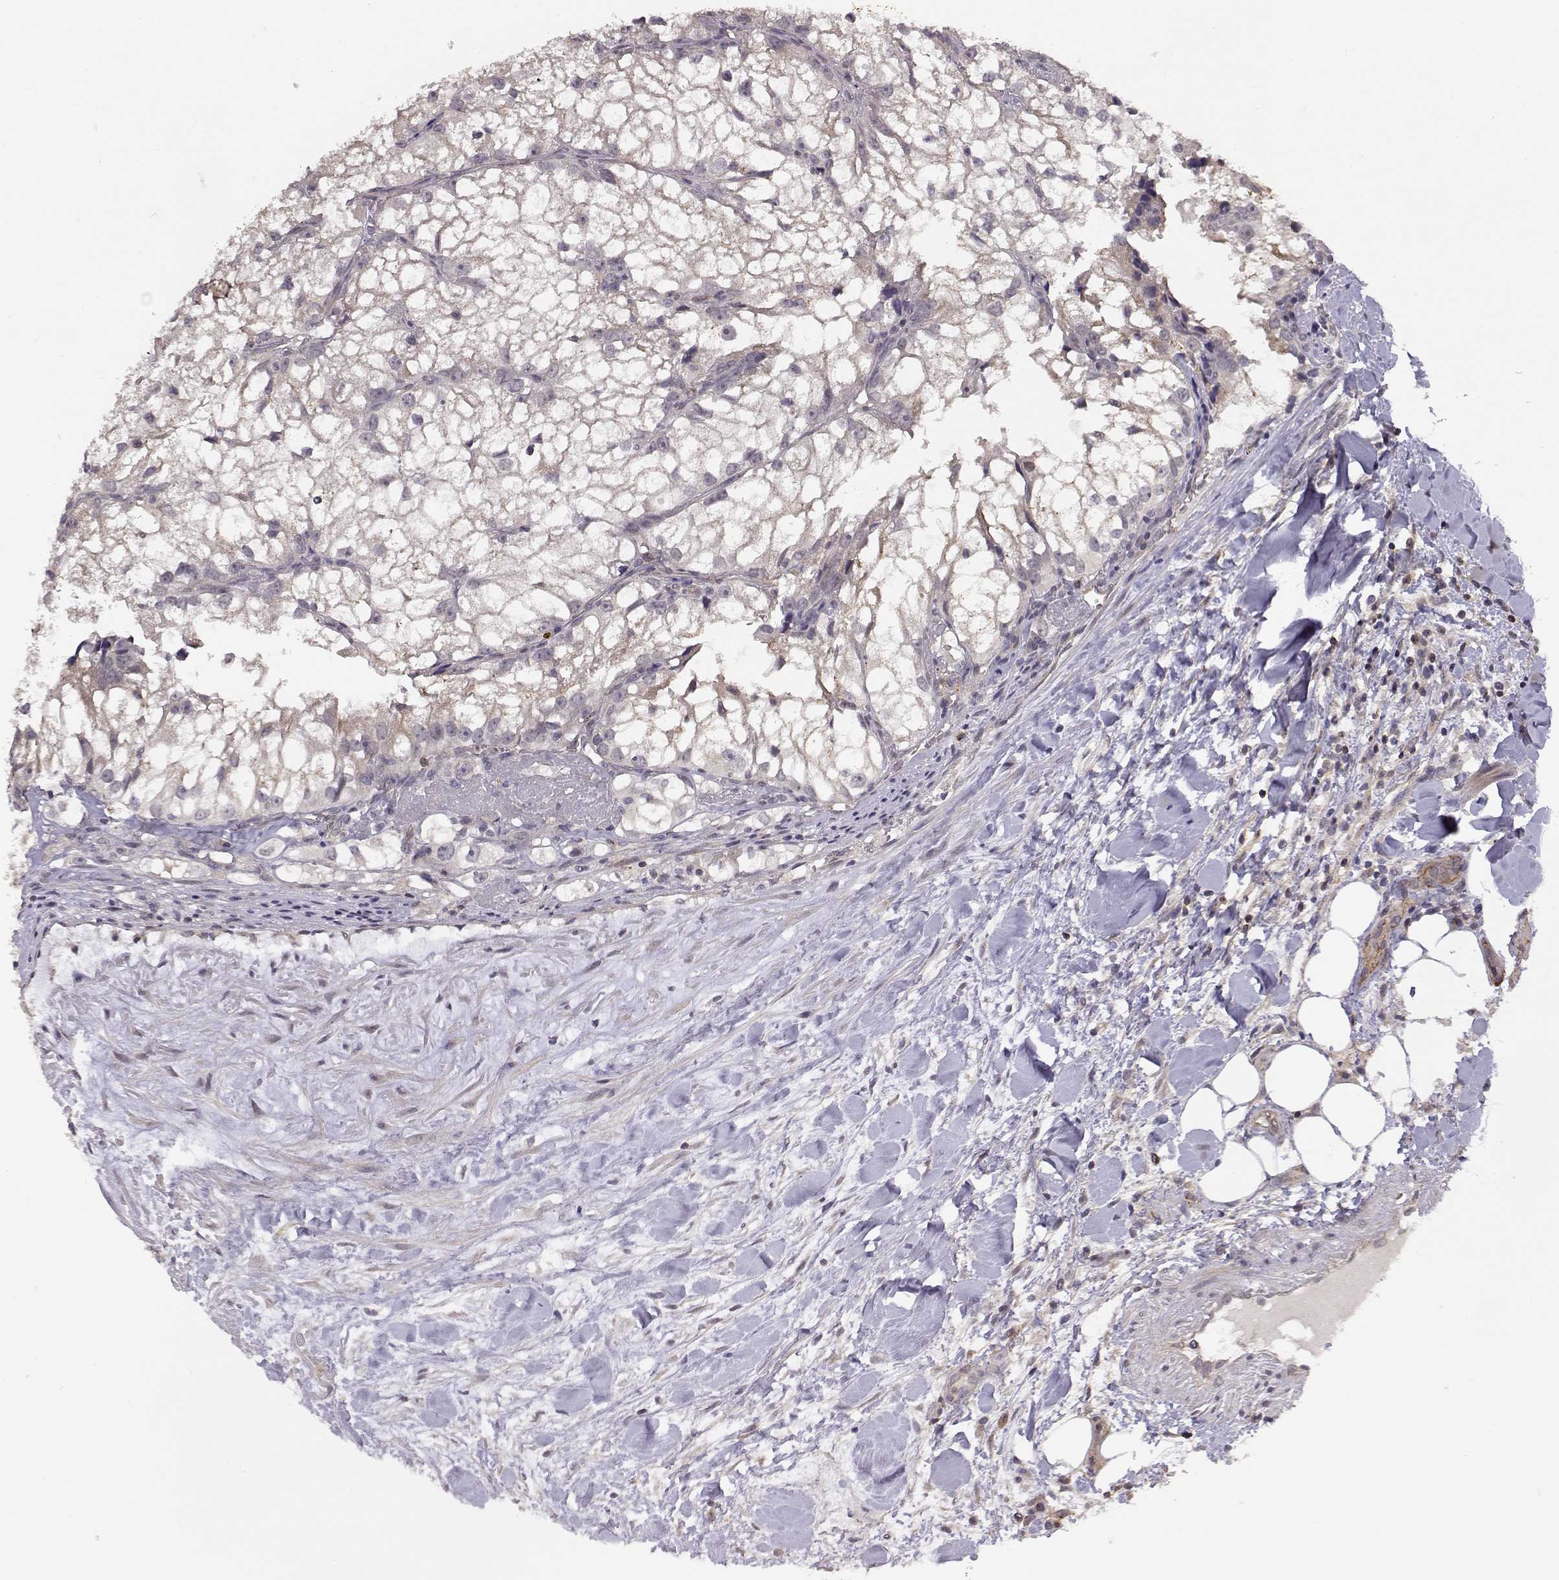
{"staining": {"intensity": "negative", "quantity": "none", "location": "none"}, "tissue": "renal cancer", "cell_type": "Tumor cells", "image_type": "cancer", "snomed": [{"axis": "morphology", "description": "Adenocarcinoma, NOS"}, {"axis": "topography", "description": "Kidney"}], "caption": "Tumor cells are negative for protein expression in human renal cancer (adenocarcinoma).", "gene": "IFITM1", "patient": {"sex": "male", "age": 59}}